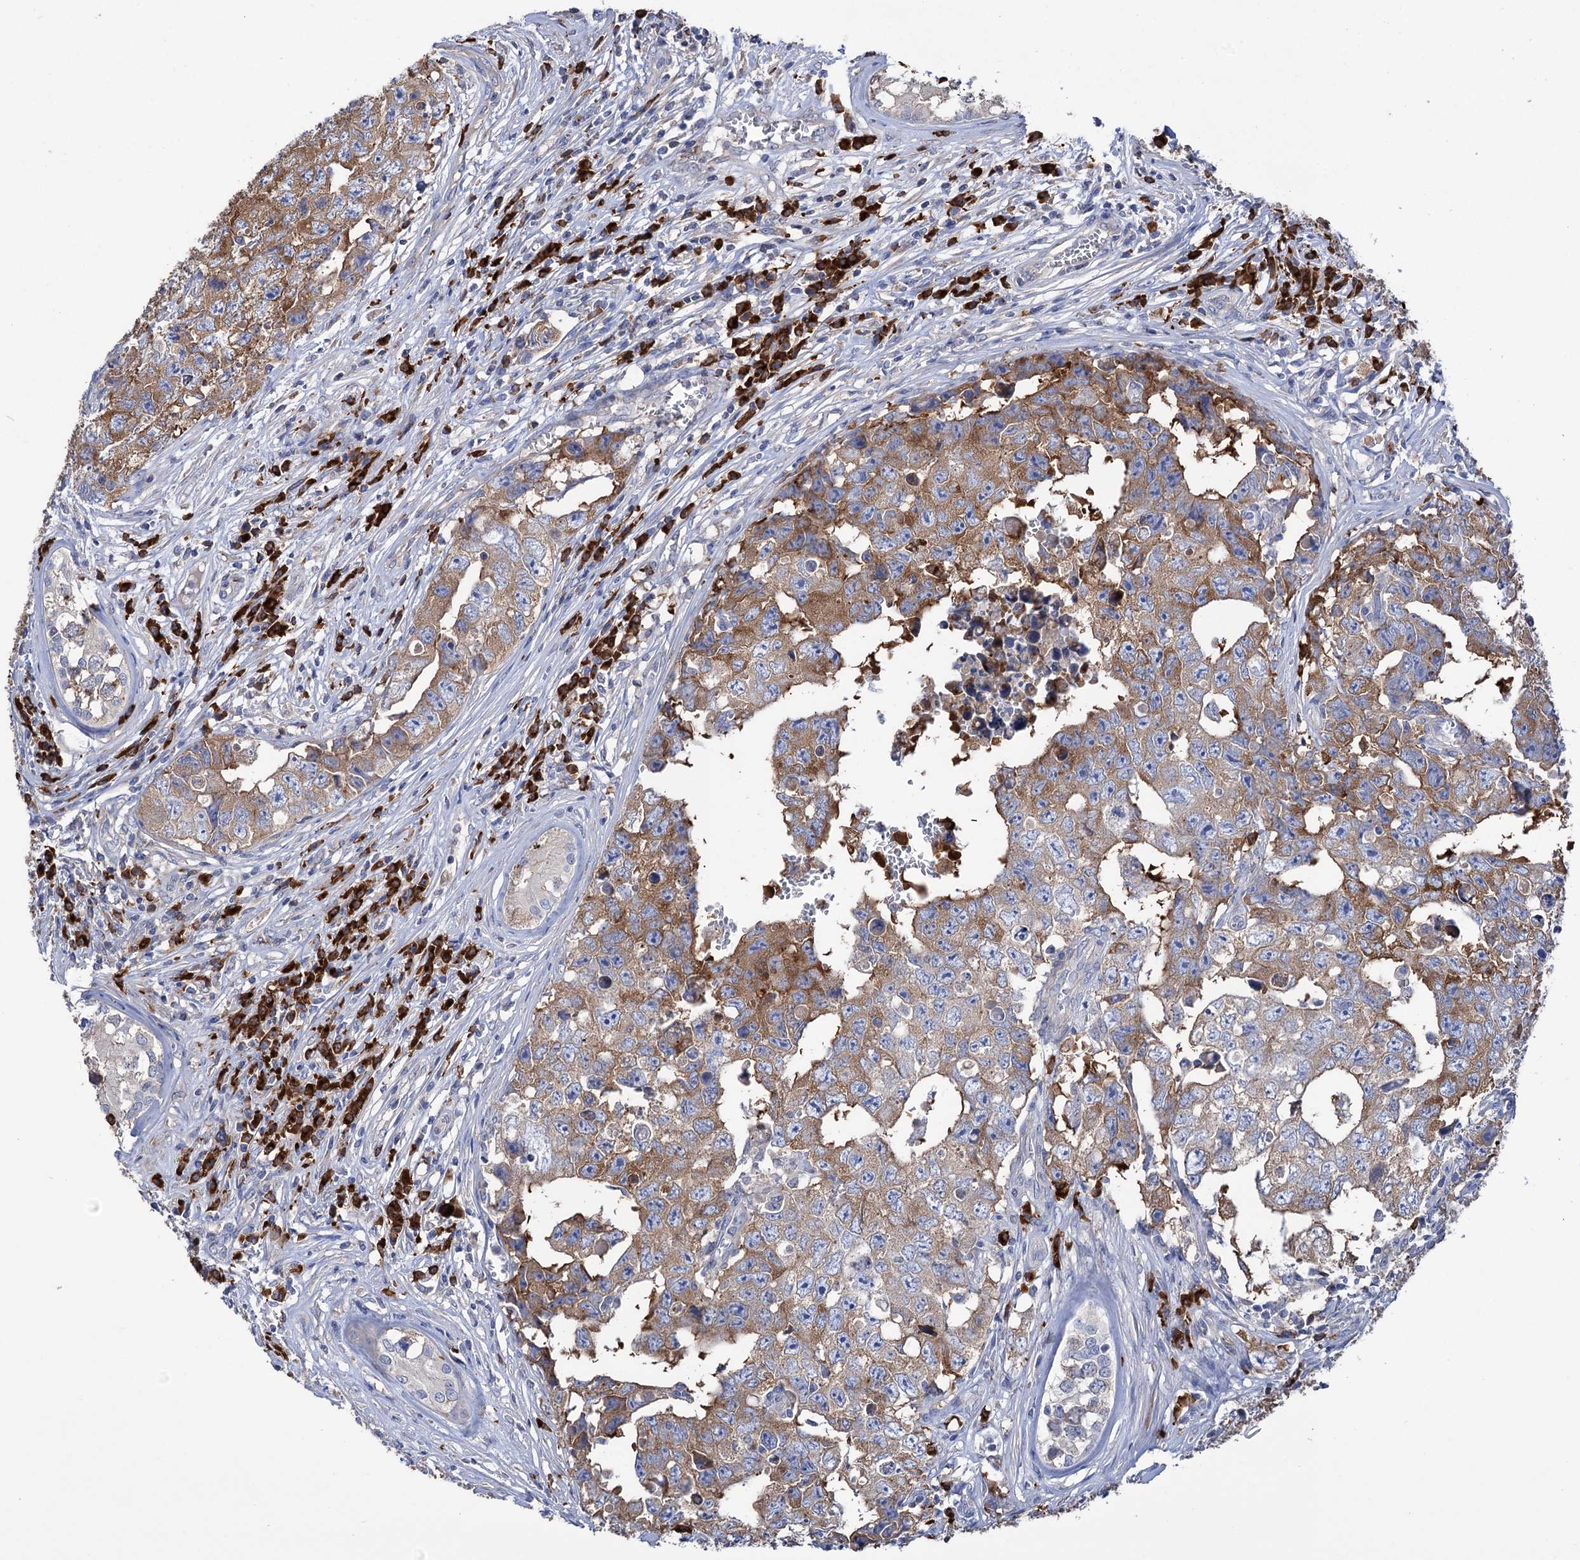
{"staining": {"intensity": "moderate", "quantity": ">75%", "location": "cytoplasmic/membranous"}, "tissue": "testis cancer", "cell_type": "Tumor cells", "image_type": "cancer", "snomed": [{"axis": "morphology", "description": "Carcinoma, Embryonal, NOS"}, {"axis": "topography", "description": "Testis"}], "caption": "Testis embryonal carcinoma stained for a protein (brown) exhibits moderate cytoplasmic/membranous positive staining in about >75% of tumor cells.", "gene": "BBS4", "patient": {"sex": "male", "age": 17}}